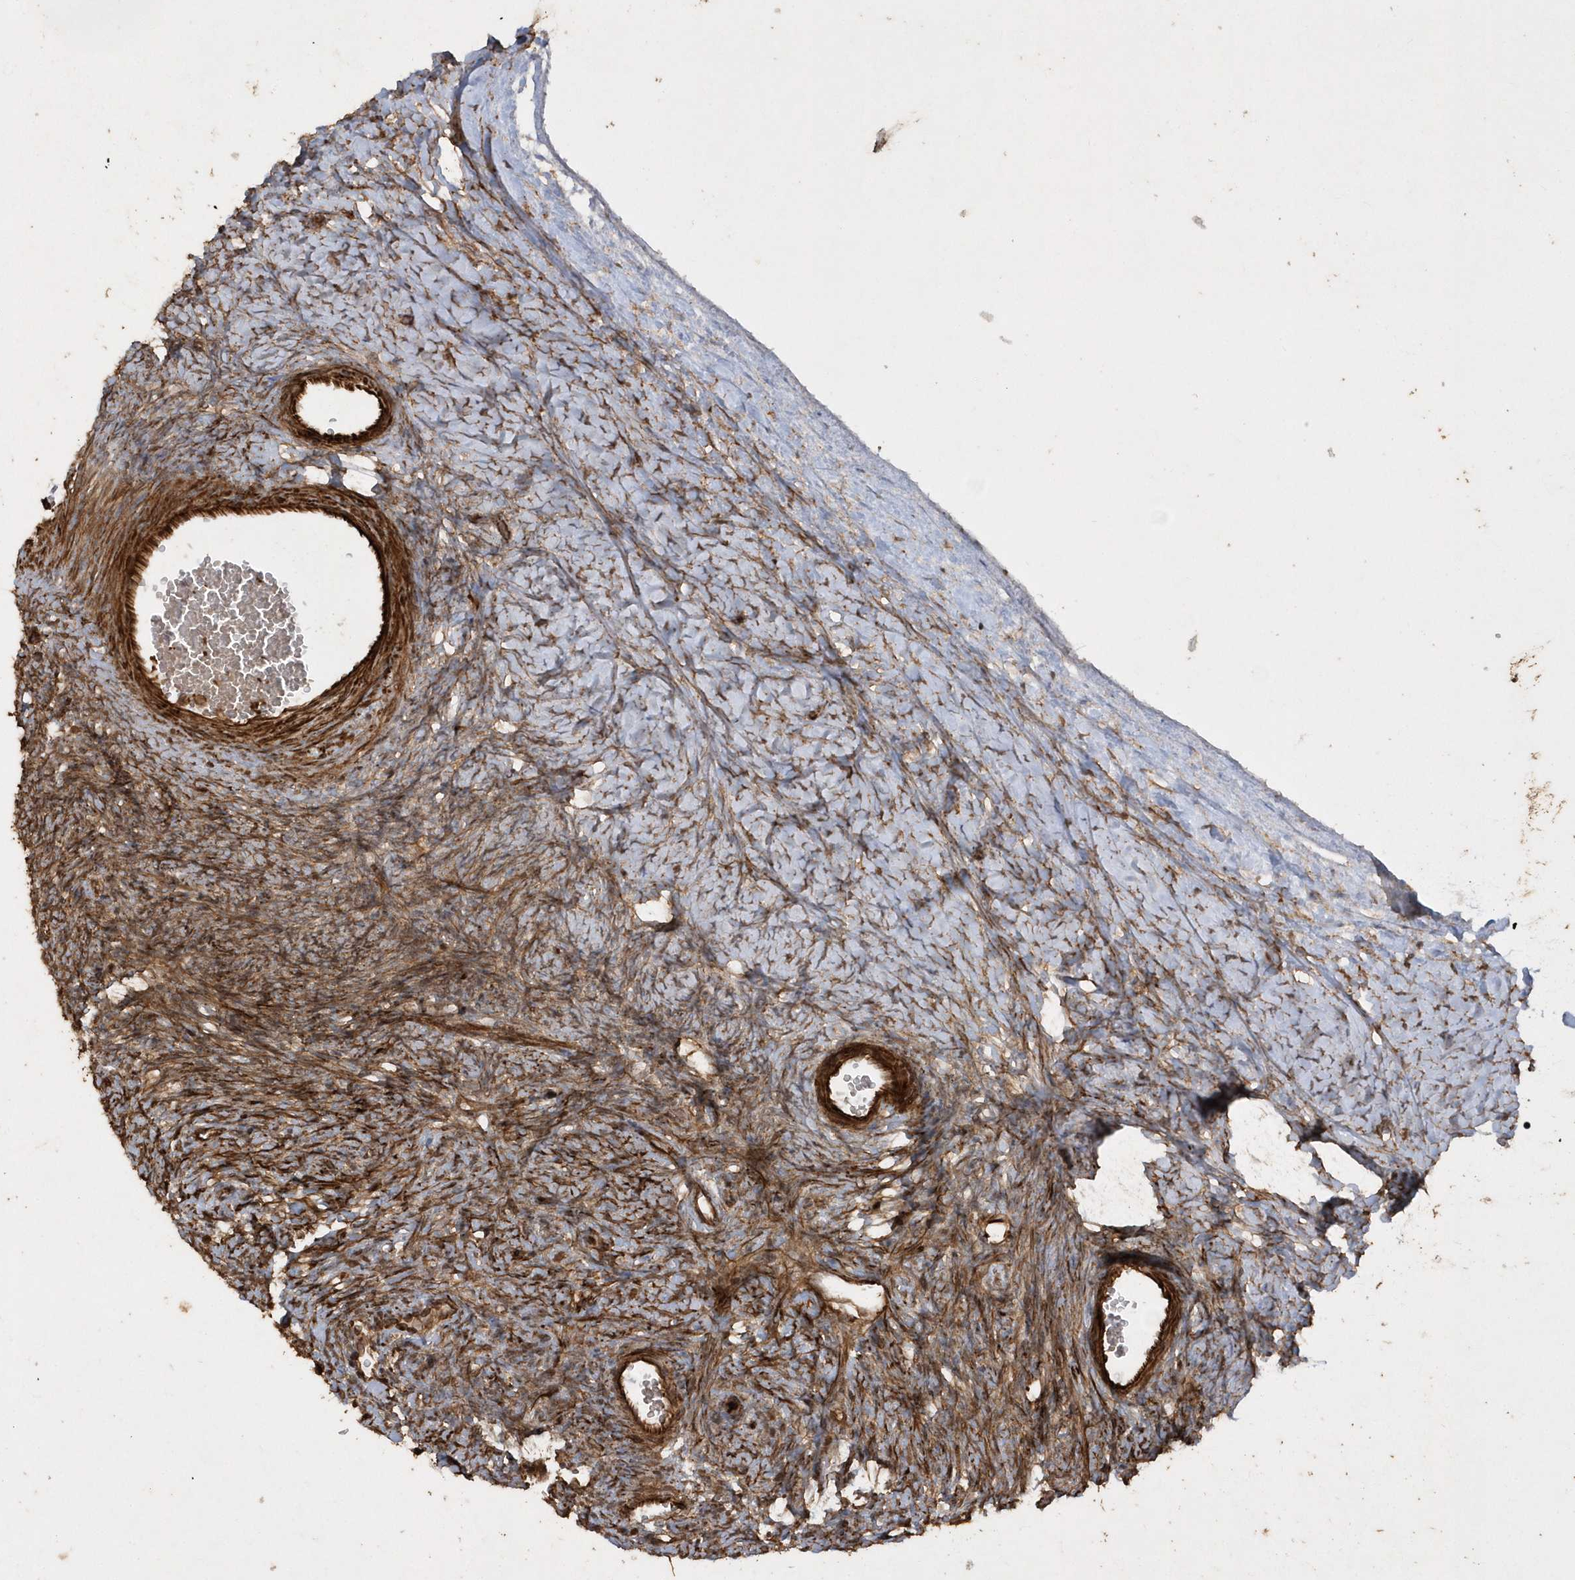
{"staining": {"intensity": "moderate", "quantity": ">75%", "location": "cytoplasmic/membranous"}, "tissue": "ovary", "cell_type": "Follicle cells", "image_type": "normal", "snomed": [{"axis": "morphology", "description": "Normal tissue, NOS"}, {"axis": "morphology", "description": "Developmental malformation"}, {"axis": "topography", "description": "Ovary"}], "caption": "Immunohistochemistry (IHC) photomicrograph of normal ovary stained for a protein (brown), which shows medium levels of moderate cytoplasmic/membranous staining in about >75% of follicle cells.", "gene": "AVPI1", "patient": {"sex": "female", "age": 39}}